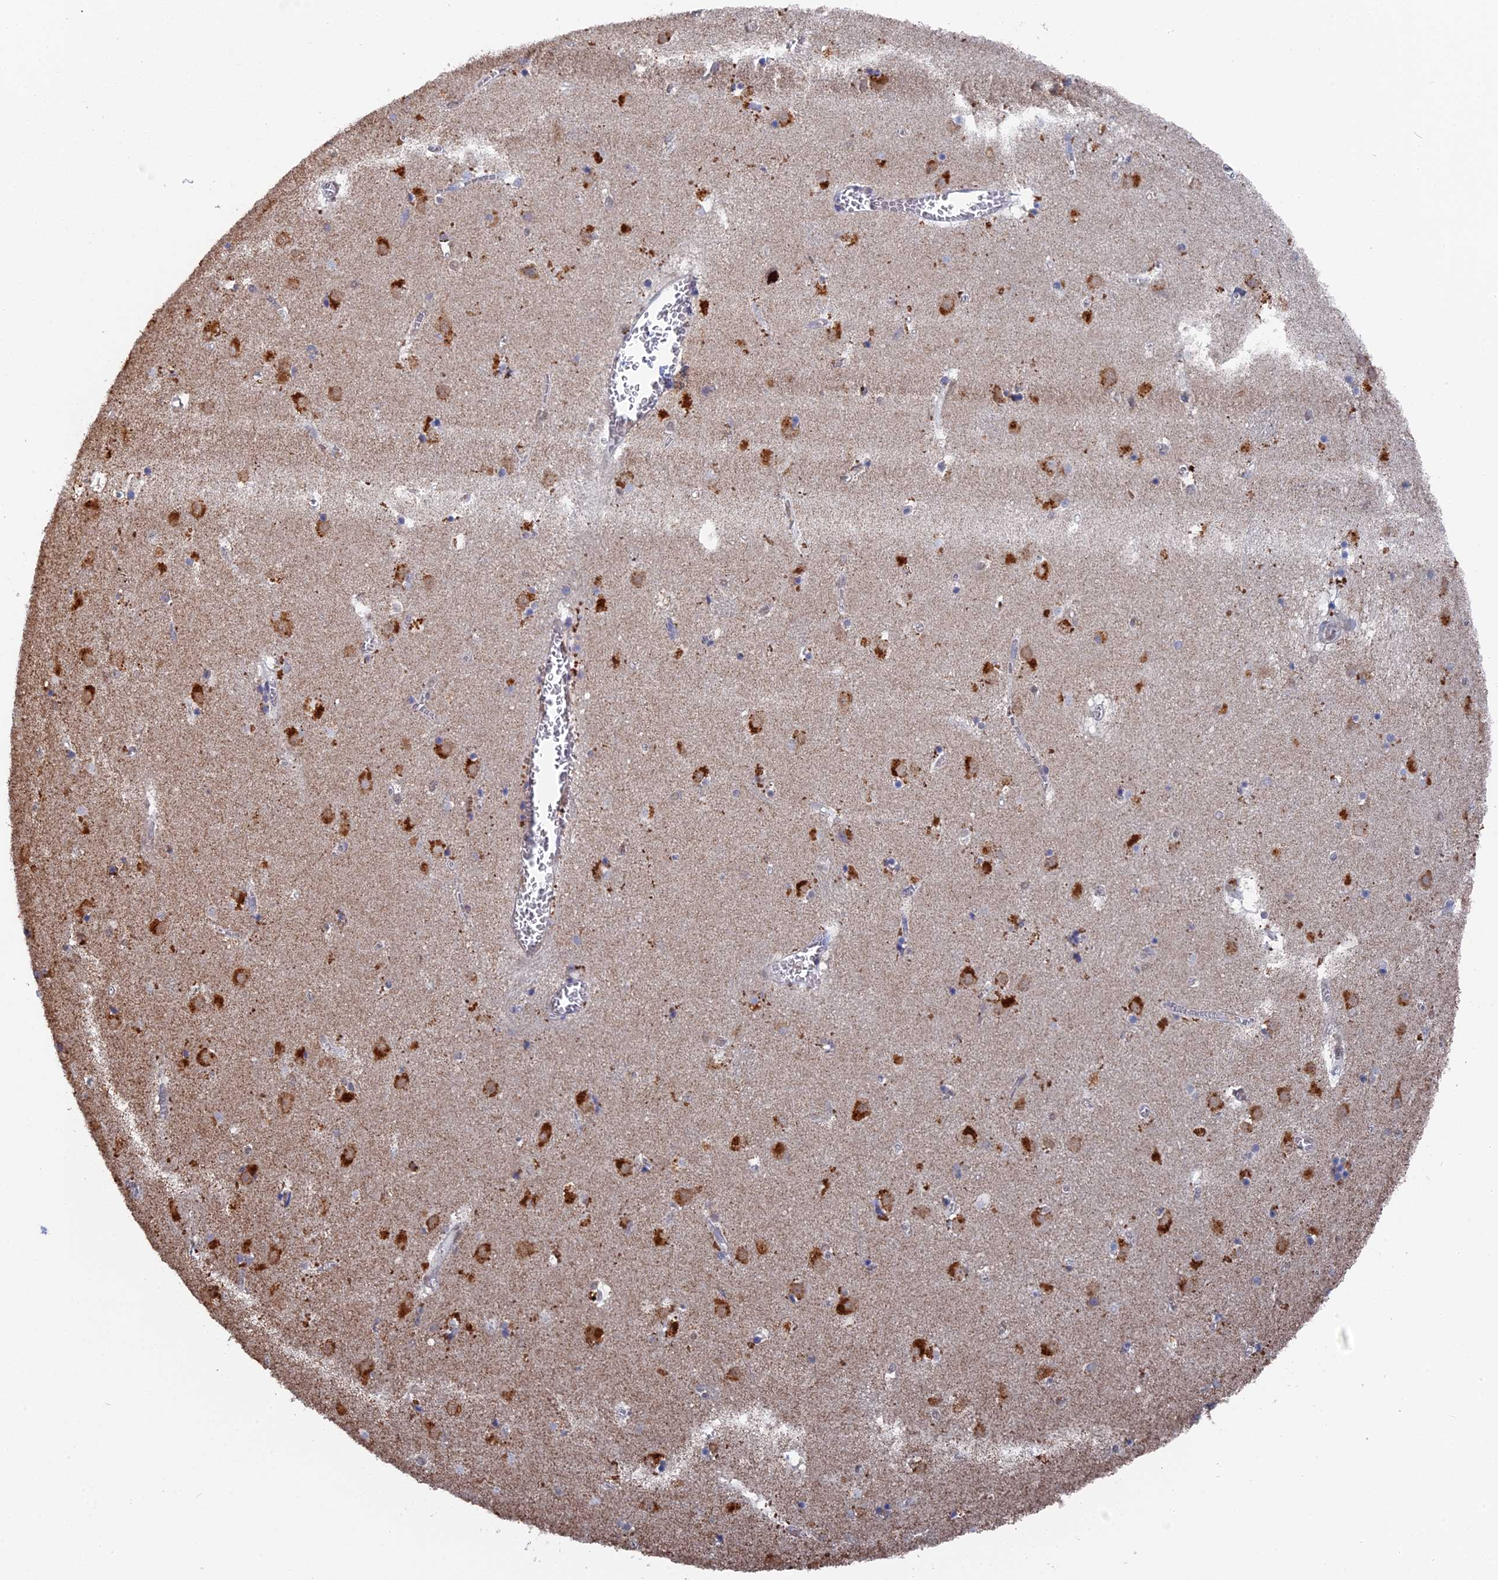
{"staining": {"intensity": "negative", "quantity": "none", "location": "none"}, "tissue": "caudate", "cell_type": "Glial cells", "image_type": "normal", "snomed": [{"axis": "morphology", "description": "Normal tissue, NOS"}, {"axis": "topography", "description": "Lateral ventricle wall"}], "caption": "A micrograph of human caudate is negative for staining in glial cells. (IHC, brightfield microscopy, high magnification).", "gene": "SMG9", "patient": {"sex": "male", "age": 70}}